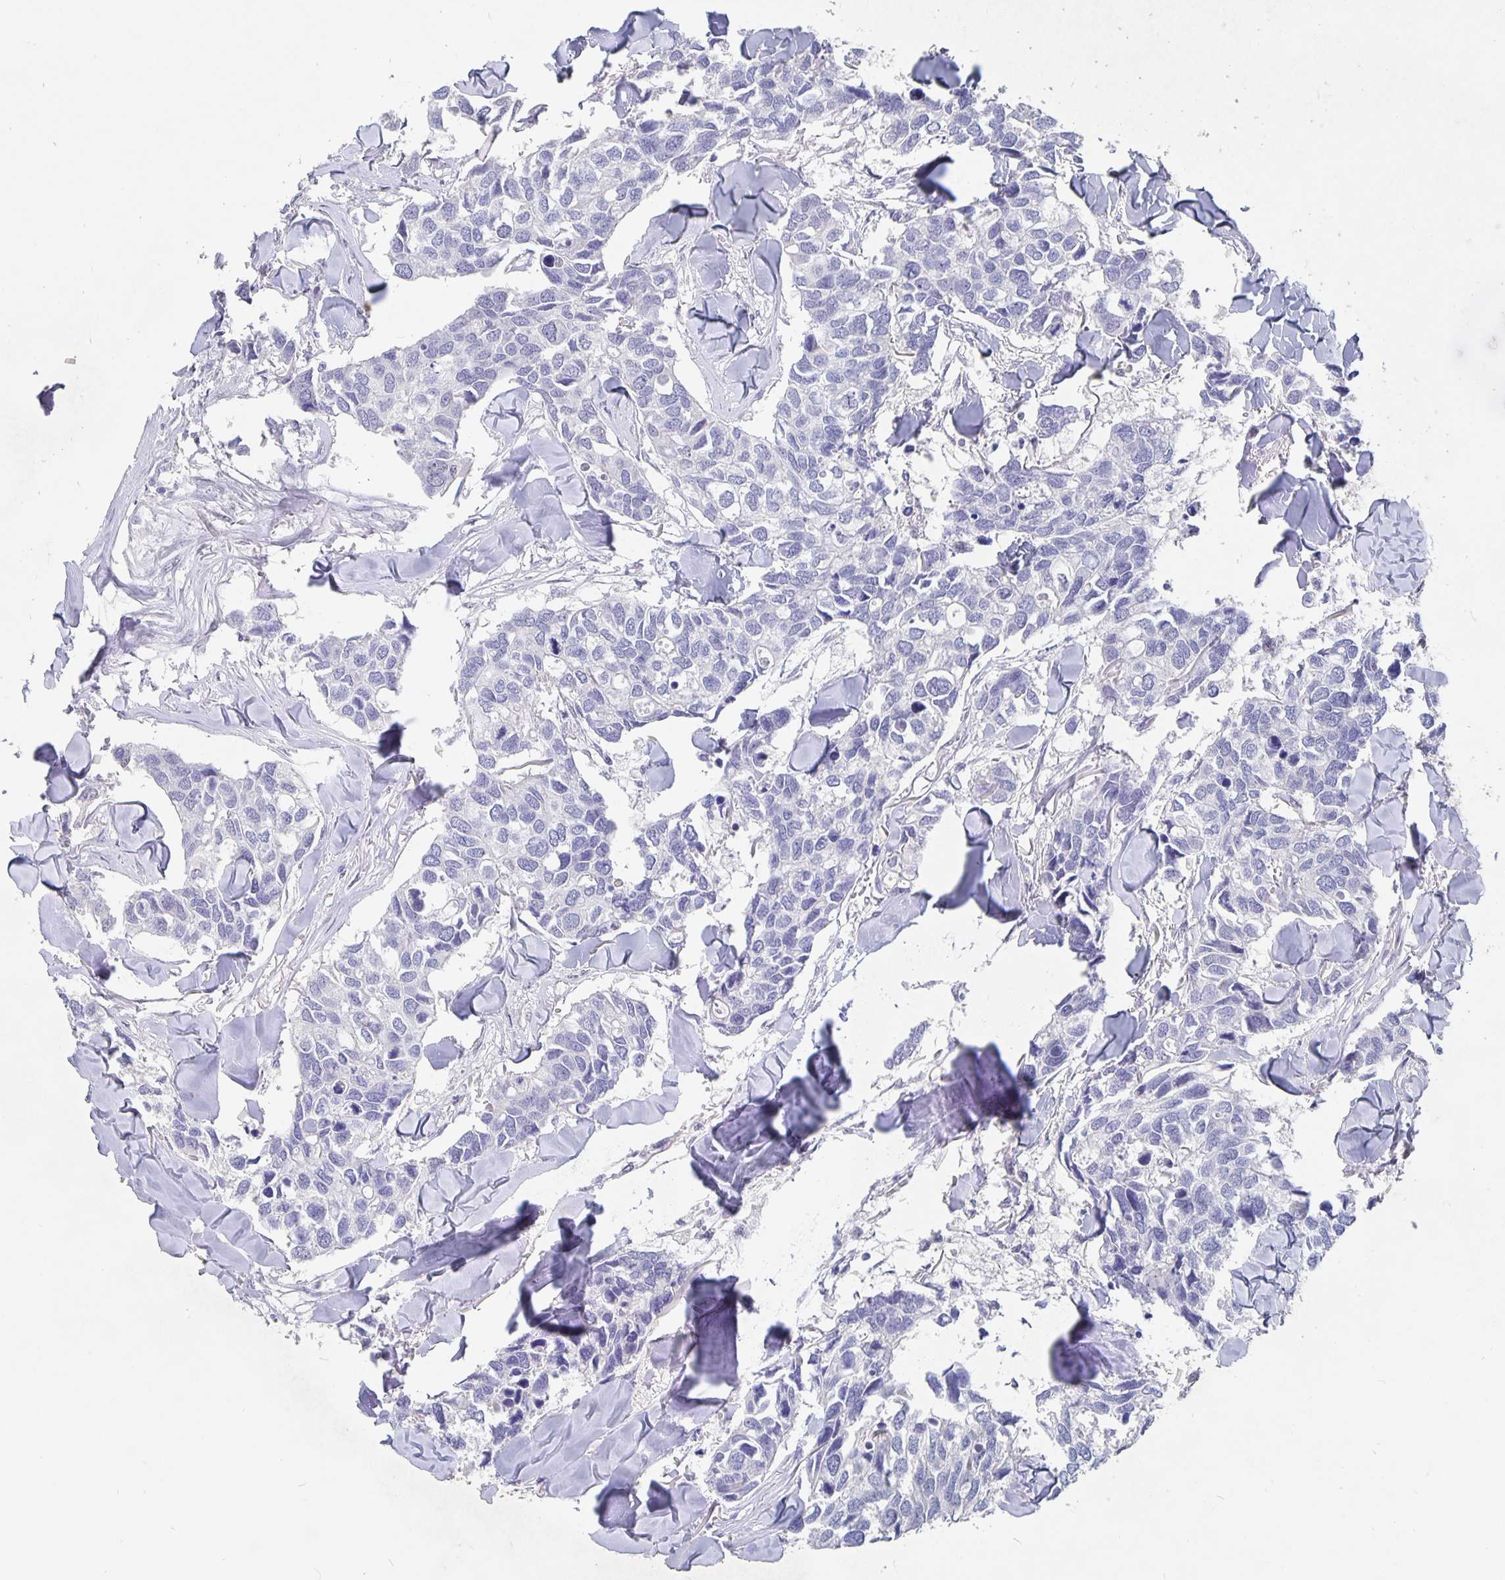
{"staining": {"intensity": "negative", "quantity": "none", "location": "none"}, "tissue": "breast cancer", "cell_type": "Tumor cells", "image_type": "cancer", "snomed": [{"axis": "morphology", "description": "Duct carcinoma"}, {"axis": "topography", "description": "Breast"}], "caption": "Protein analysis of breast cancer (intraductal carcinoma) reveals no significant expression in tumor cells.", "gene": "SMOC1", "patient": {"sex": "female", "age": 83}}